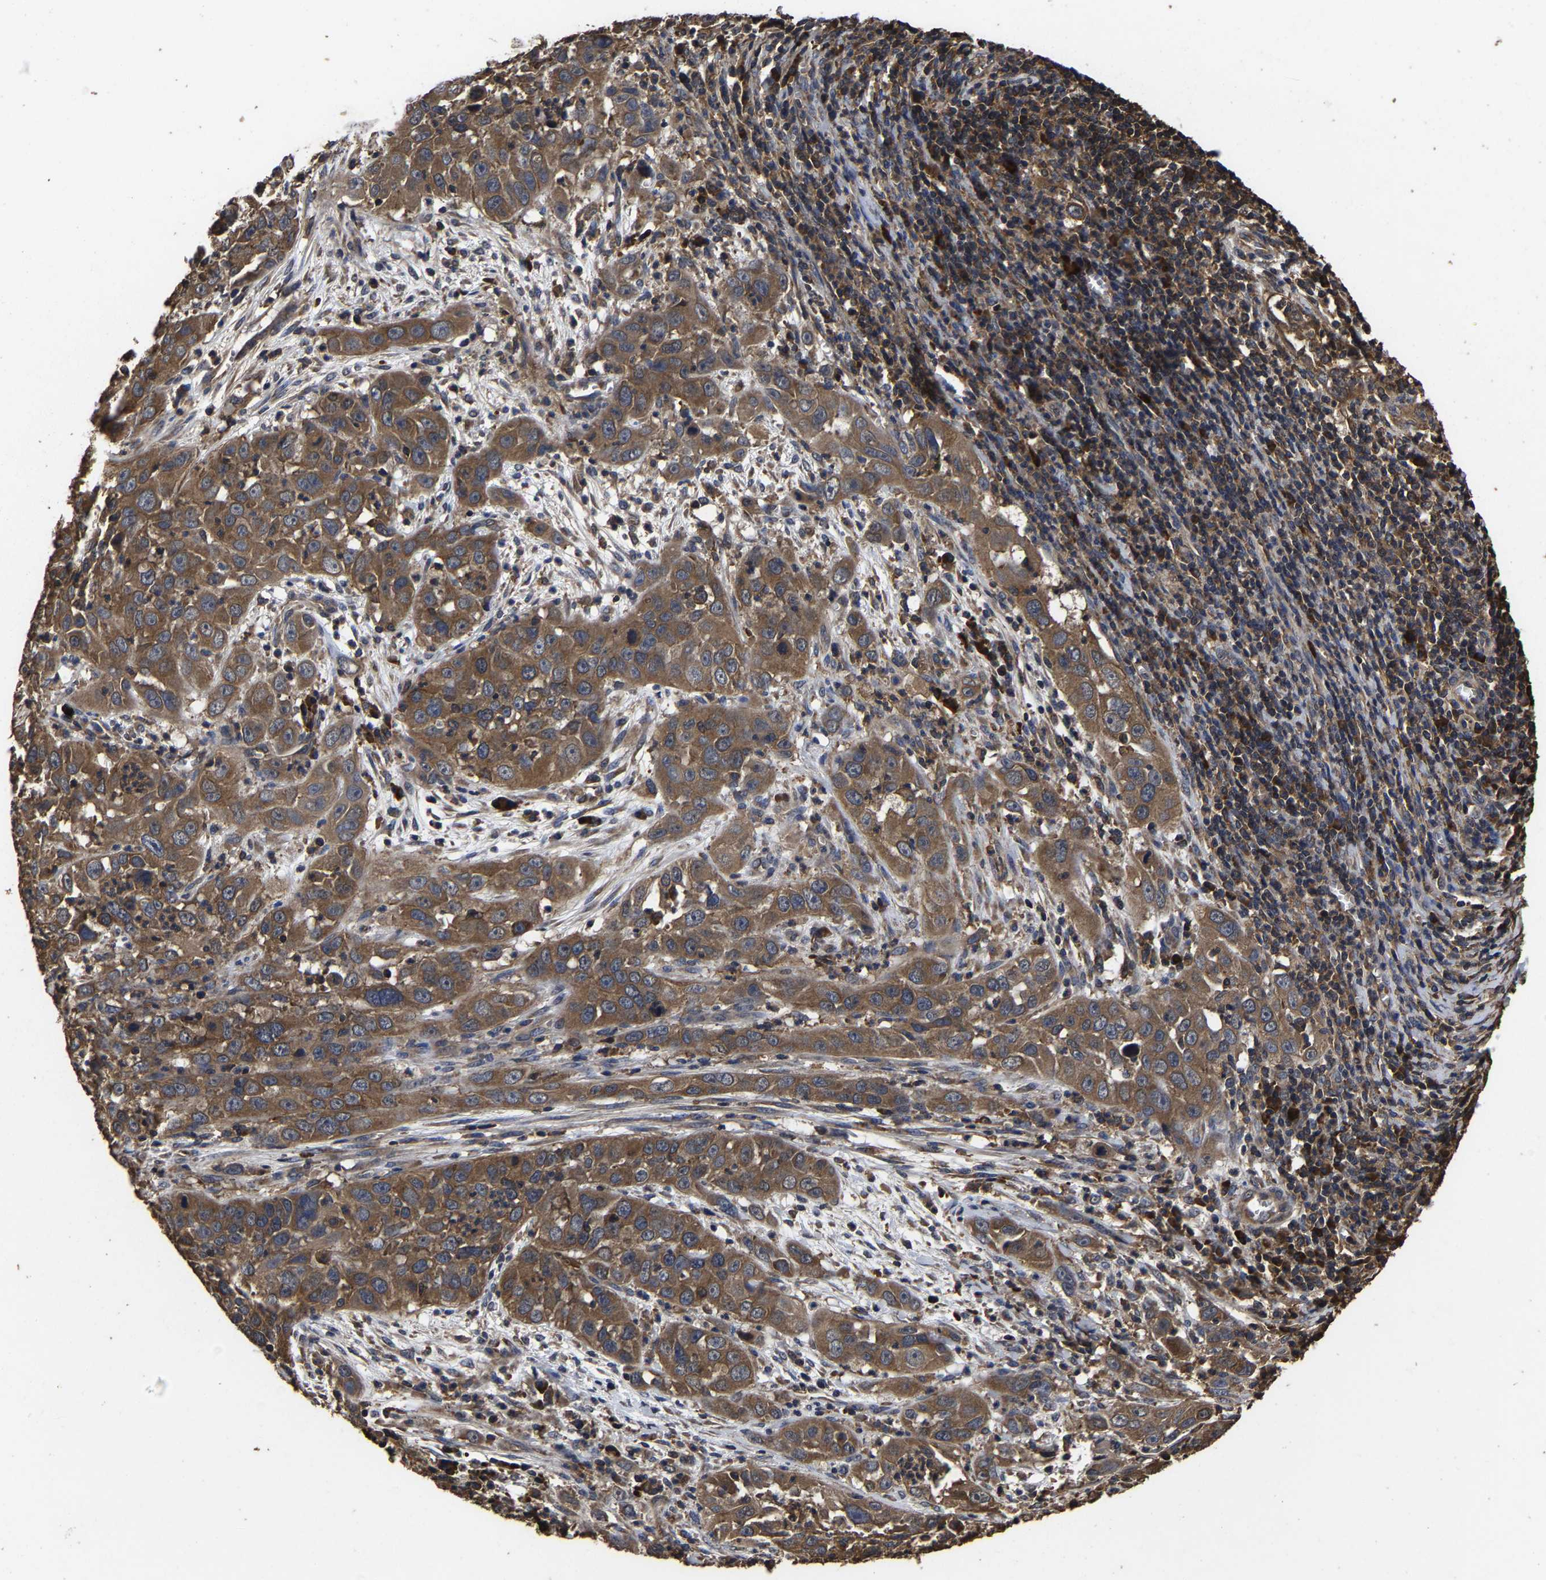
{"staining": {"intensity": "moderate", "quantity": ">75%", "location": "cytoplasmic/membranous"}, "tissue": "cervical cancer", "cell_type": "Tumor cells", "image_type": "cancer", "snomed": [{"axis": "morphology", "description": "Squamous cell carcinoma, NOS"}, {"axis": "topography", "description": "Cervix"}], "caption": "A medium amount of moderate cytoplasmic/membranous staining is appreciated in approximately >75% of tumor cells in cervical cancer tissue. (brown staining indicates protein expression, while blue staining denotes nuclei).", "gene": "ITCH", "patient": {"sex": "female", "age": 32}}